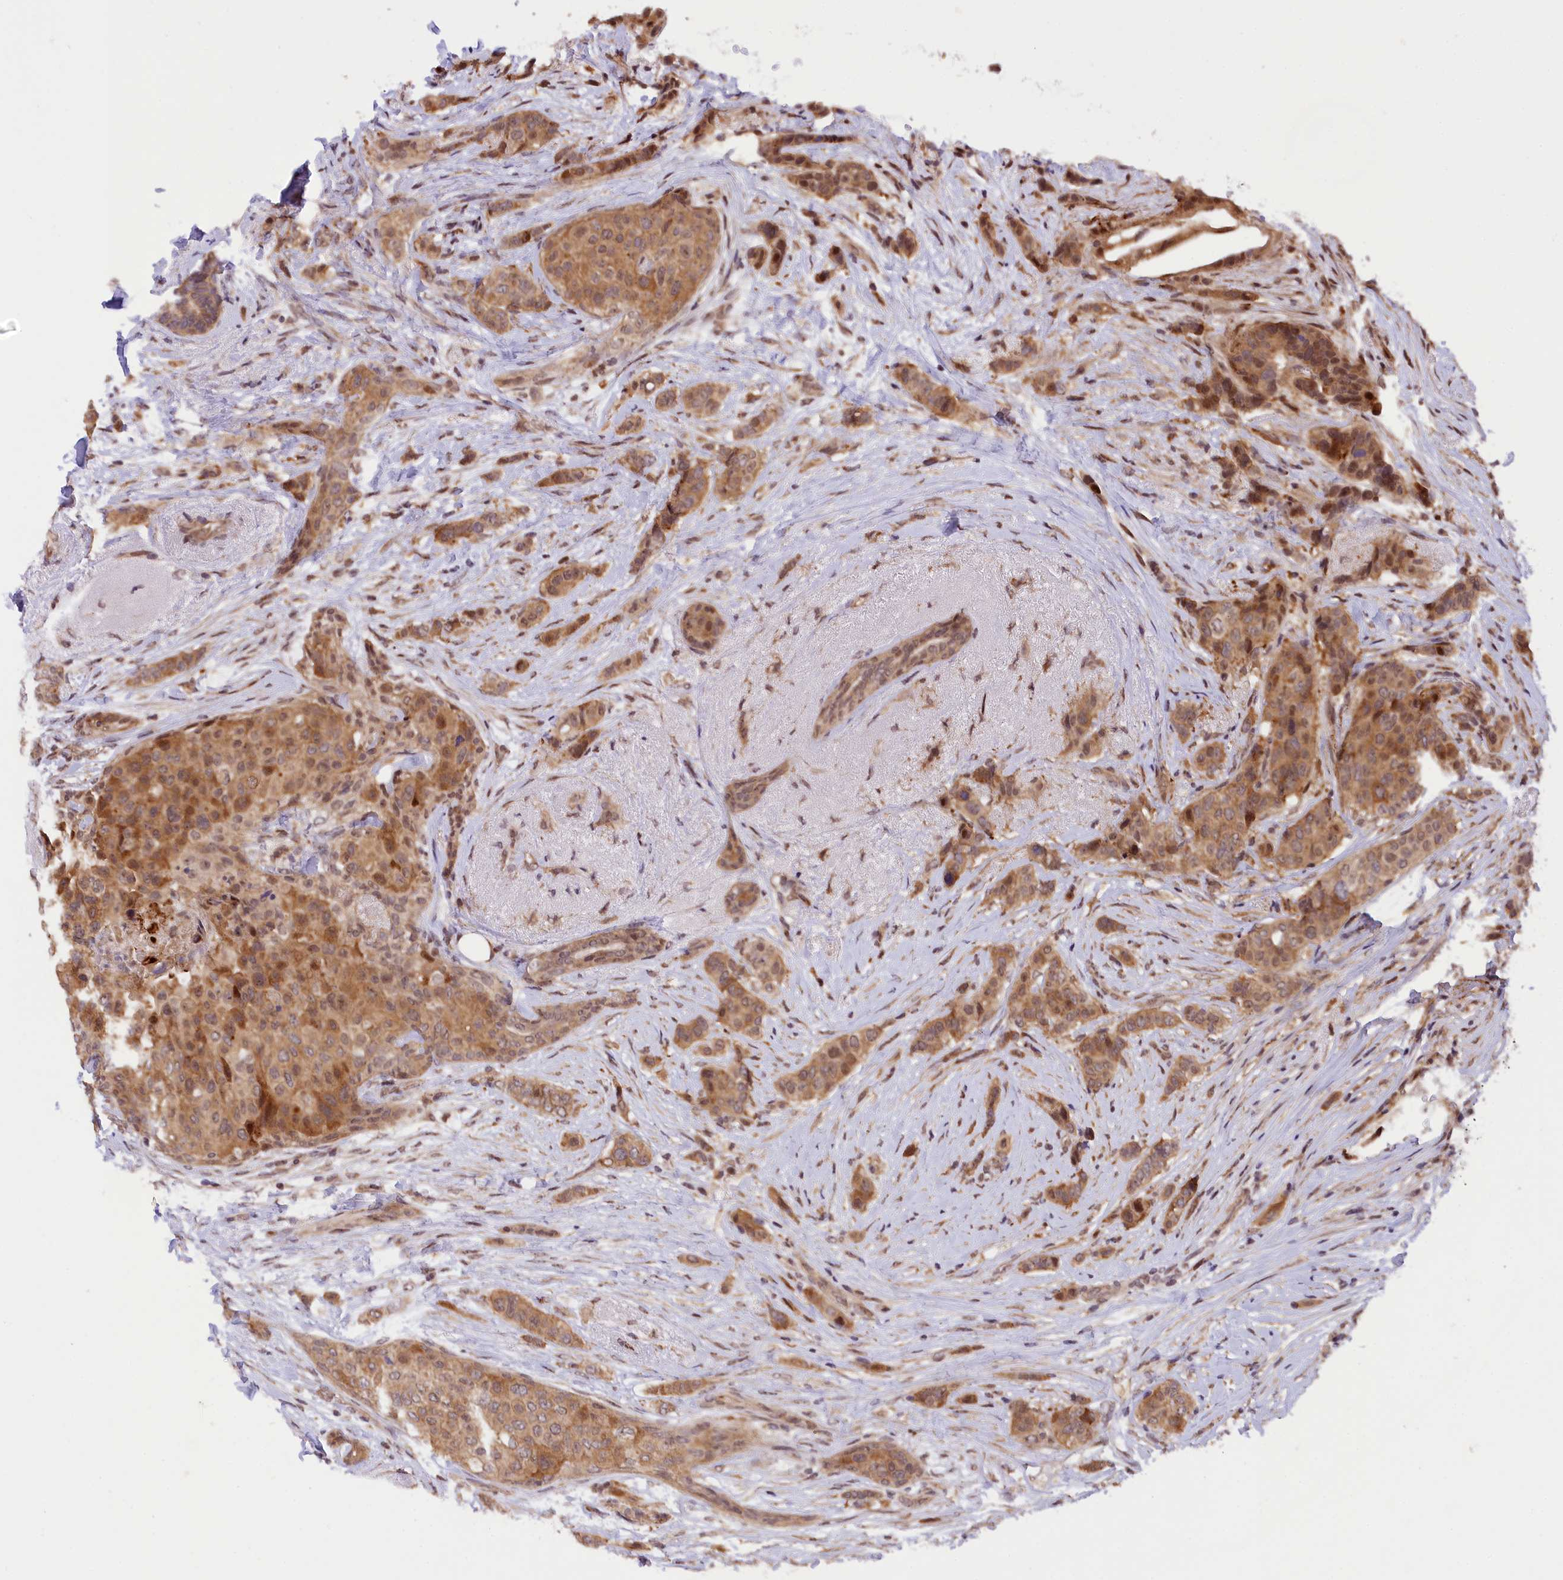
{"staining": {"intensity": "moderate", "quantity": ">75%", "location": "cytoplasmic/membranous,nuclear"}, "tissue": "breast cancer", "cell_type": "Tumor cells", "image_type": "cancer", "snomed": [{"axis": "morphology", "description": "Lobular carcinoma"}, {"axis": "topography", "description": "Breast"}], "caption": "Protein staining shows moderate cytoplasmic/membranous and nuclear staining in approximately >75% of tumor cells in lobular carcinoma (breast). The staining is performed using DAB (3,3'-diaminobenzidine) brown chromogen to label protein expression. The nuclei are counter-stained blue using hematoxylin.", "gene": "SAMD4A", "patient": {"sex": "female", "age": 51}}